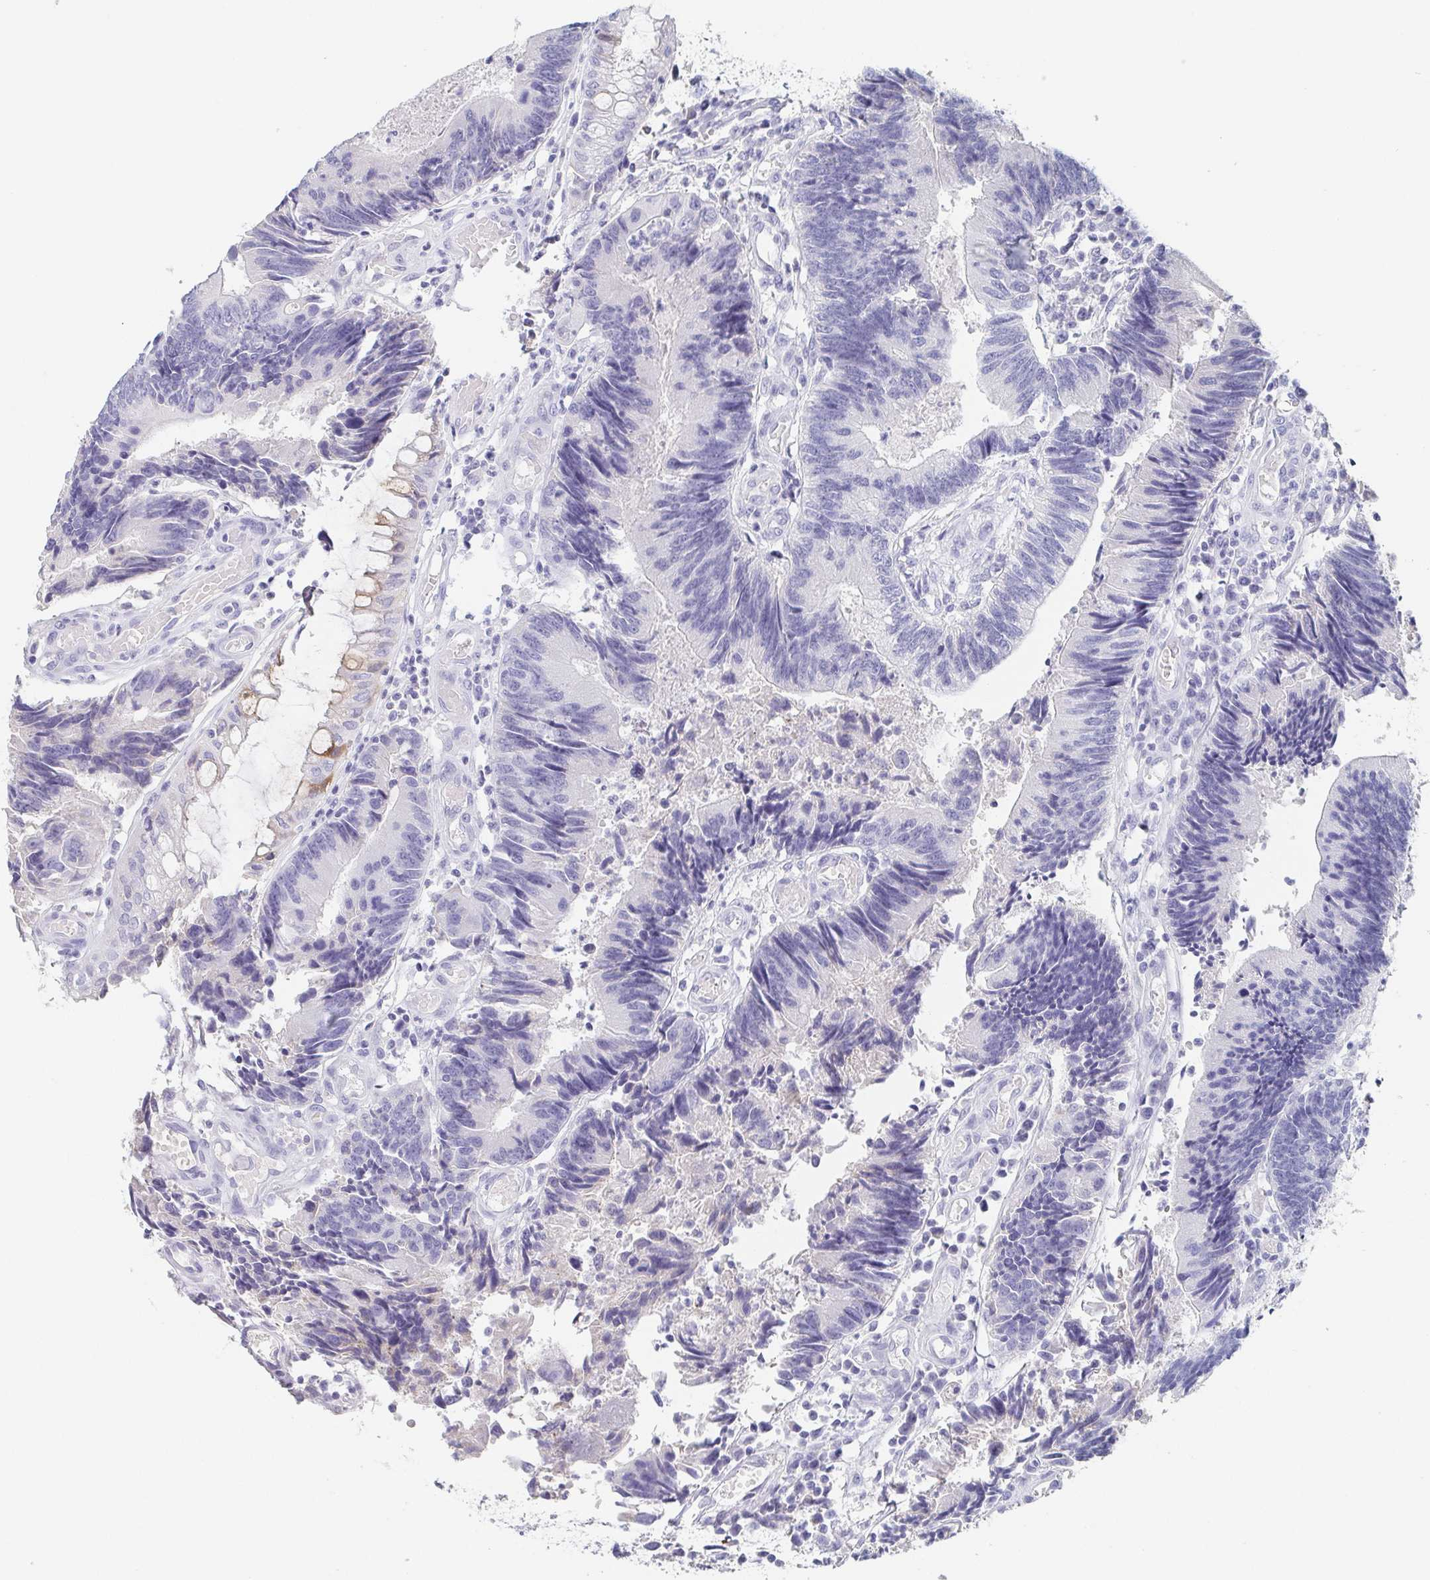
{"staining": {"intensity": "negative", "quantity": "none", "location": "none"}, "tissue": "colorectal cancer", "cell_type": "Tumor cells", "image_type": "cancer", "snomed": [{"axis": "morphology", "description": "Adenocarcinoma, NOS"}, {"axis": "topography", "description": "Colon"}], "caption": "IHC of colorectal cancer (adenocarcinoma) exhibits no positivity in tumor cells.", "gene": "ITLN1", "patient": {"sex": "female", "age": 67}}